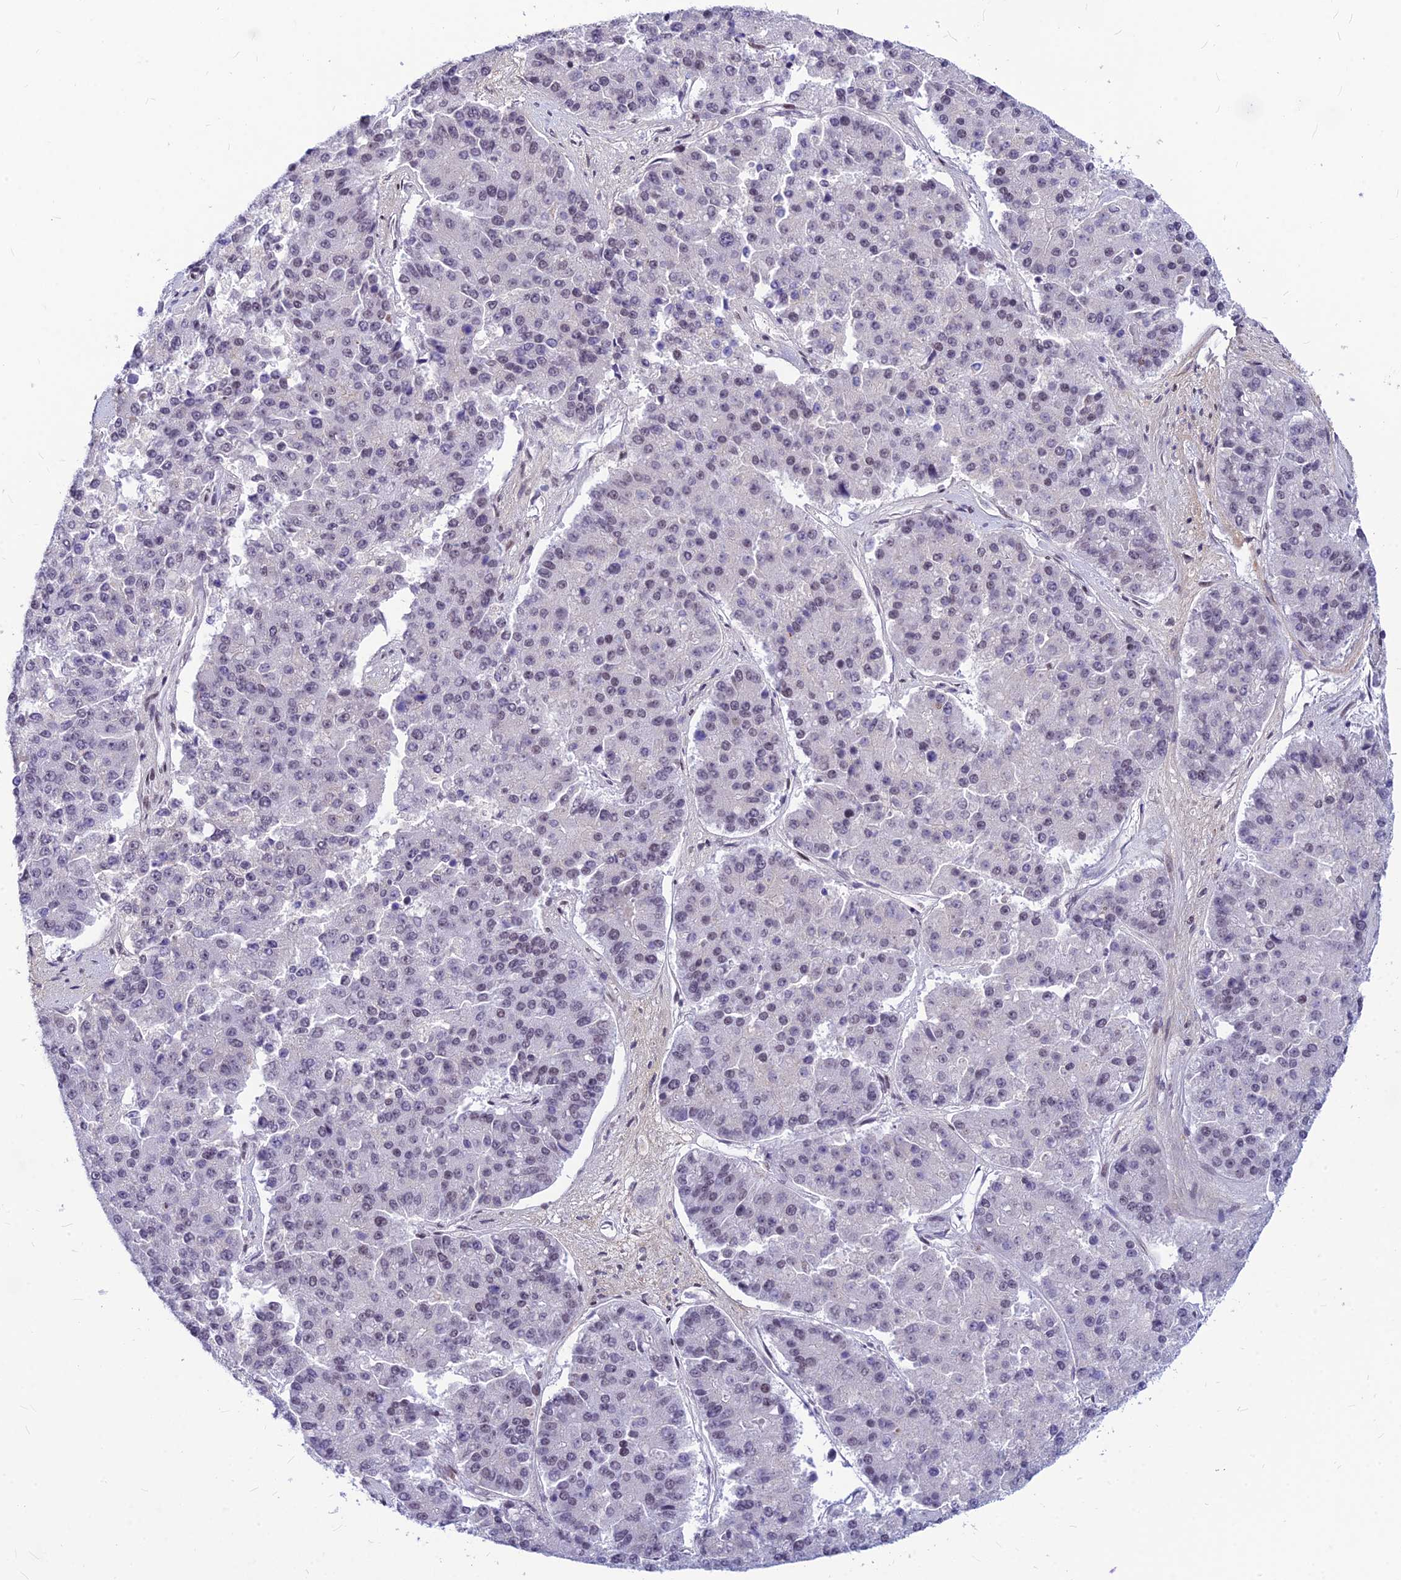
{"staining": {"intensity": "negative", "quantity": "none", "location": "none"}, "tissue": "pancreatic cancer", "cell_type": "Tumor cells", "image_type": "cancer", "snomed": [{"axis": "morphology", "description": "Adenocarcinoma, NOS"}, {"axis": "topography", "description": "Pancreas"}], "caption": "Protein analysis of adenocarcinoma (pancreatic) exhibits no significant positivity in tumor cells.", "gene": "KCTD13", "patient": {"sex": "male", "age": 50}}